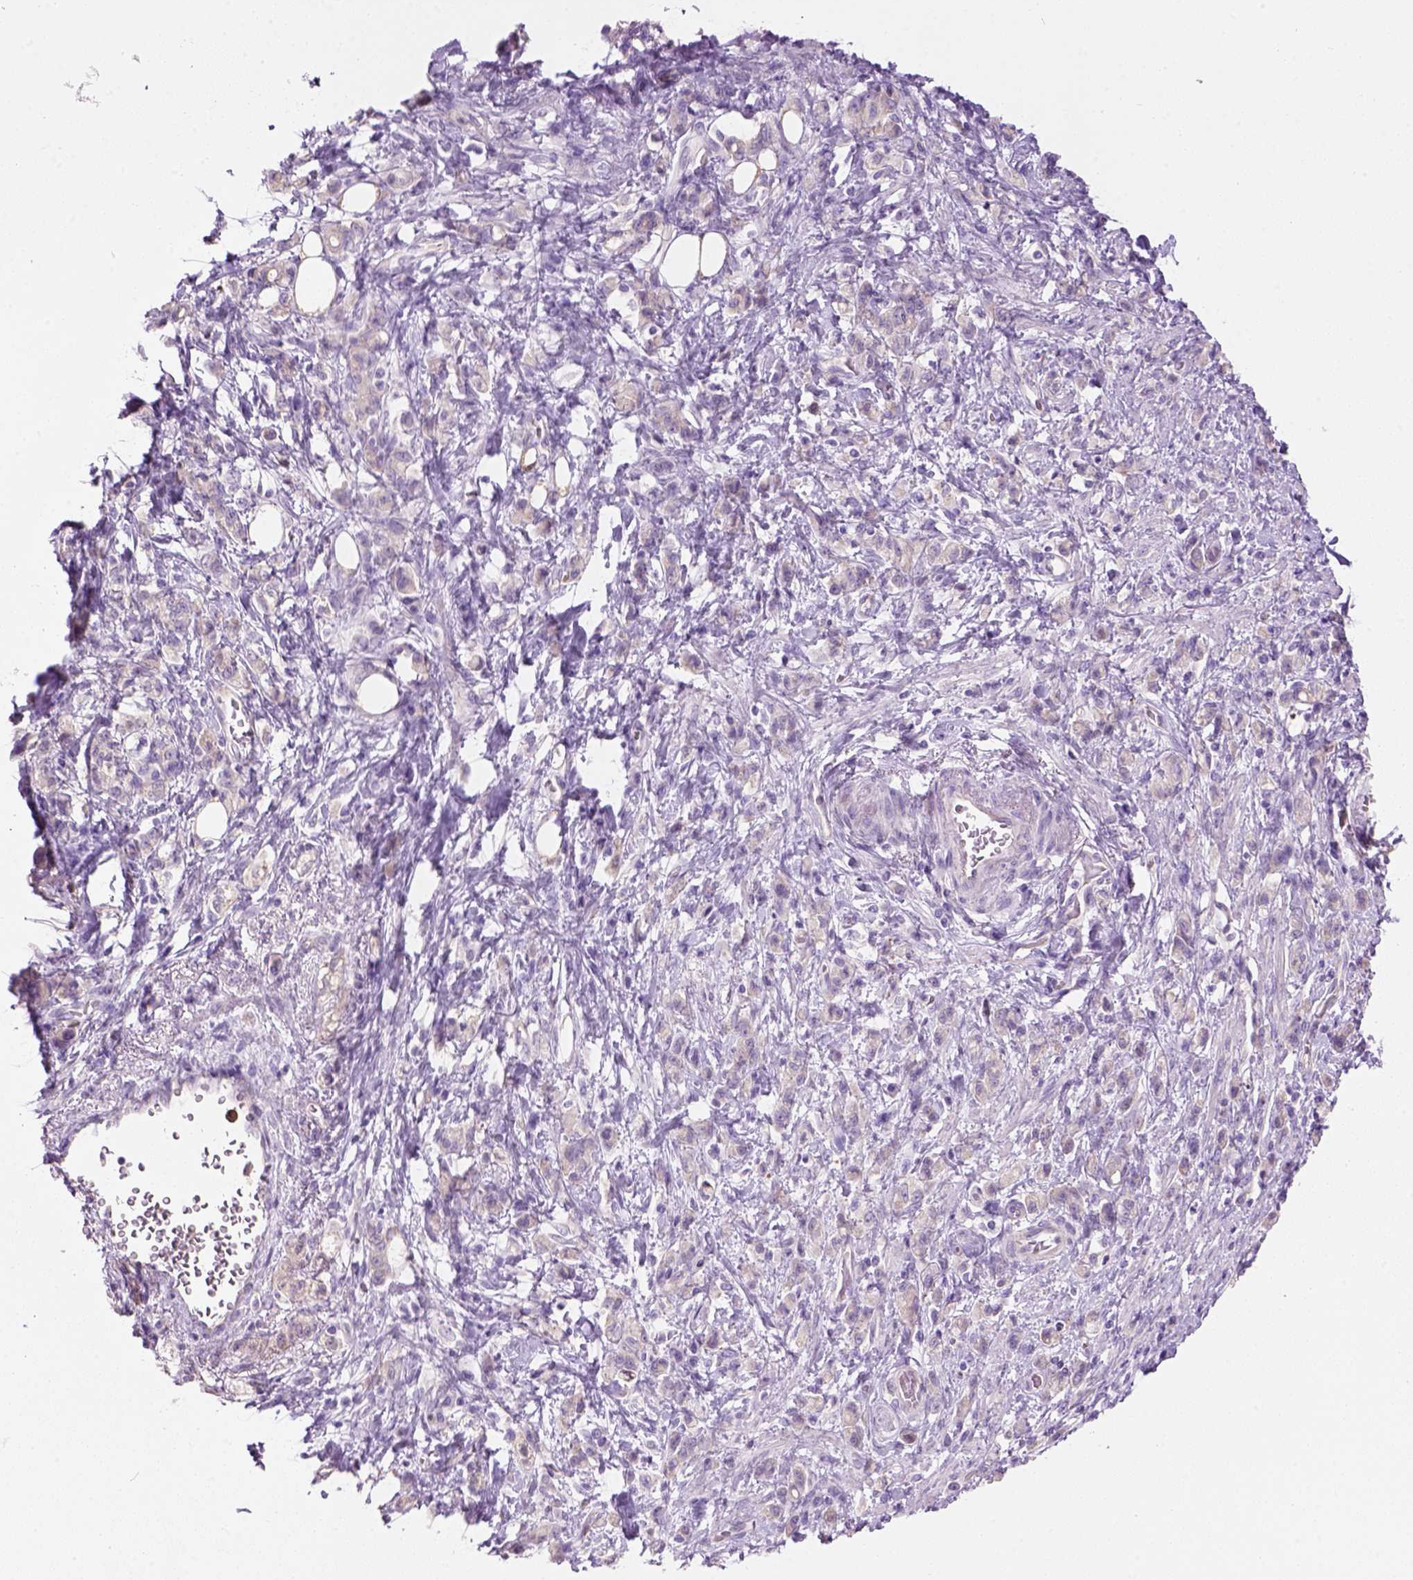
{"staining": {"intensity": "negative", "quantity": "none", "location": "none"}, "tissue": "stomach cancer", "cell_type": "Tumor cells", "image_type": "cancer", "snomed": [{"axis": "morphology", "description": "Adenocarcinoma, NOS"}, {"axis": "topography", "description": "Stomach"}], "caption": "The immunohistochemistry micrograph has no significant staining in tumor cells of stomach cancer (adenocarcinoma) tissue.", "gene": "CD84", "patient": {"sex": "male", "age": 77}}